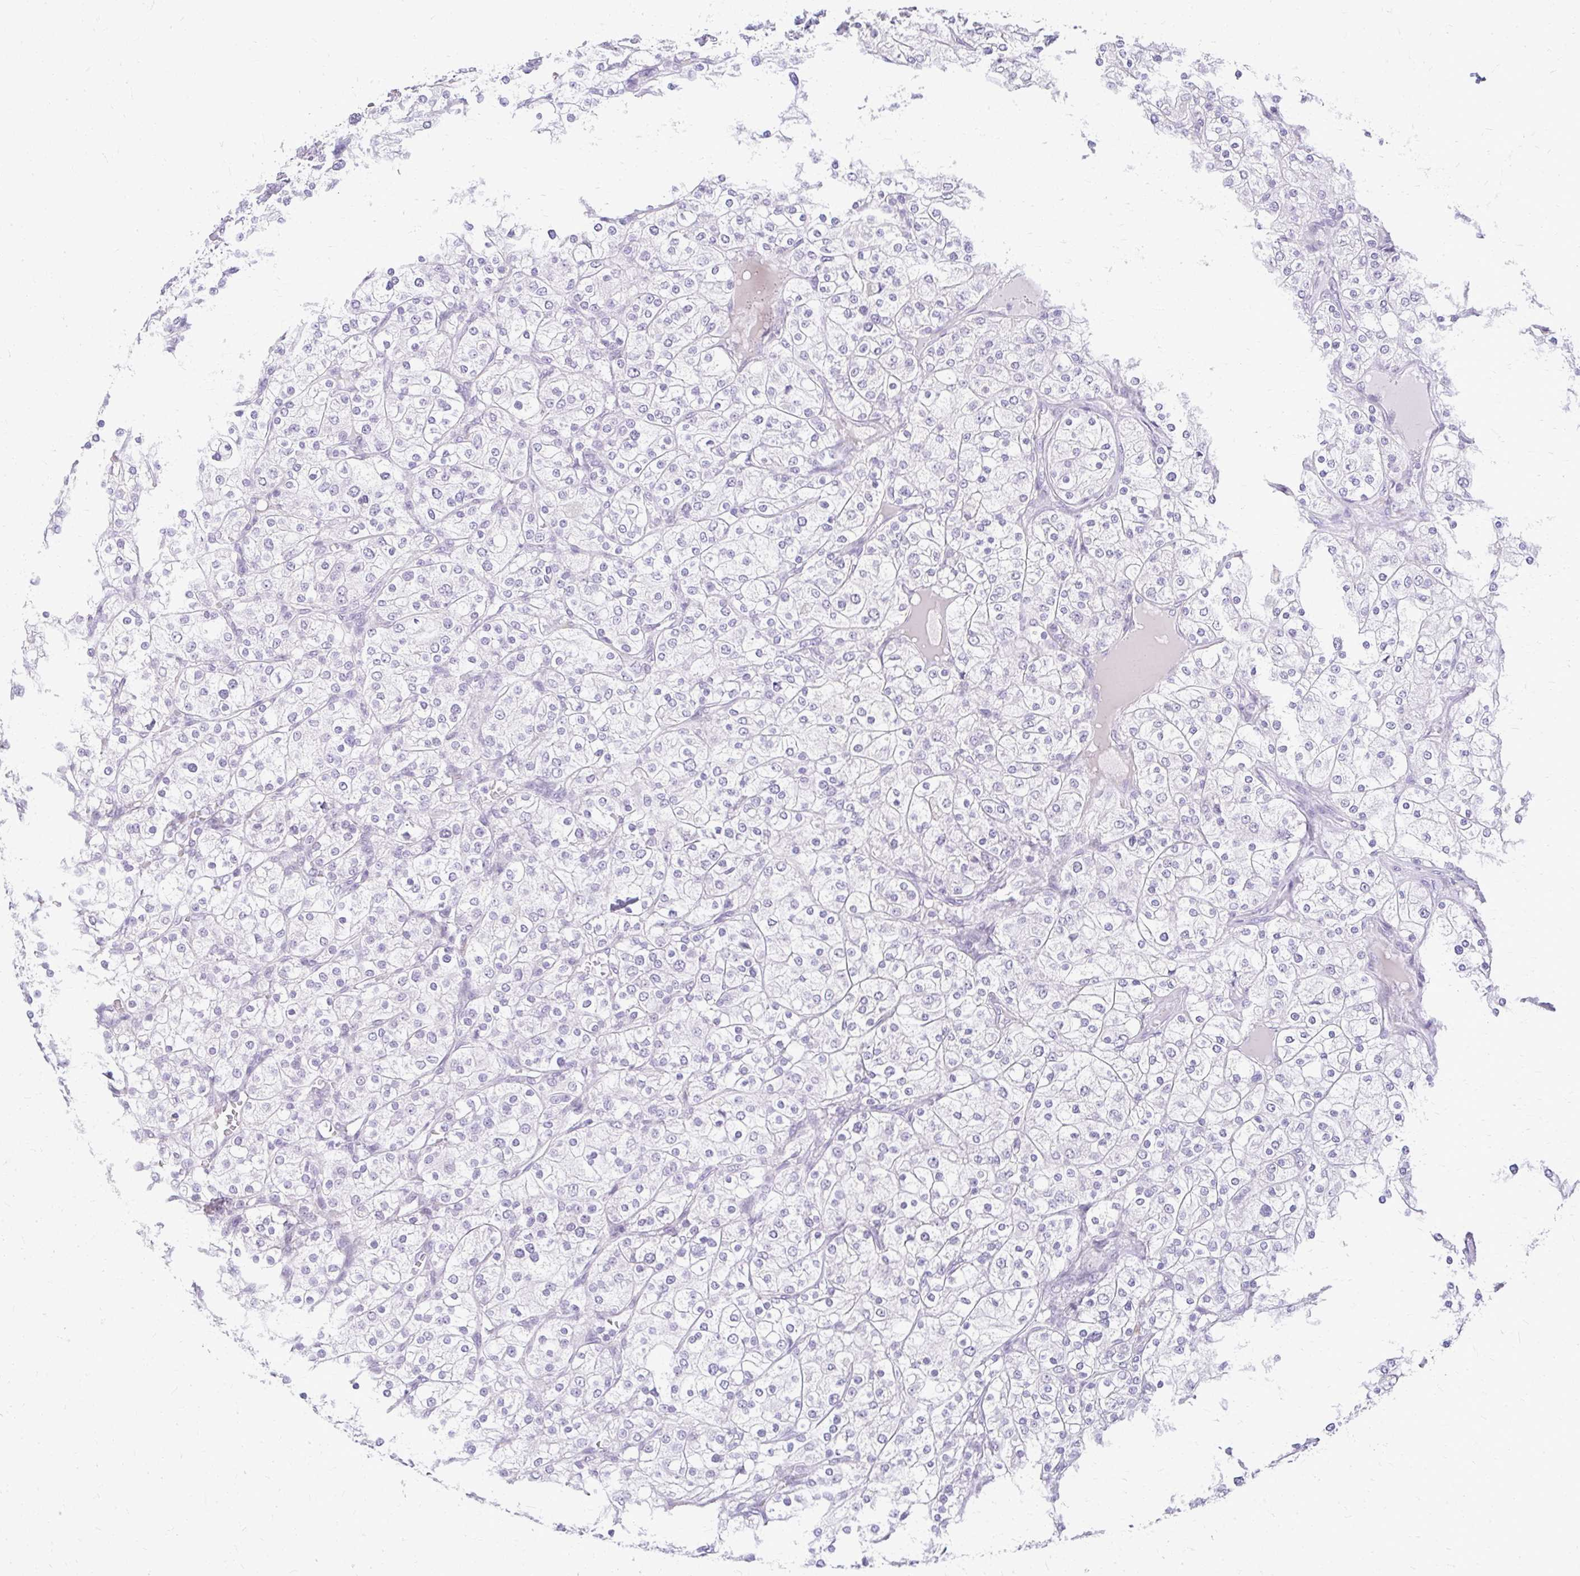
{"staining": {"intensity": "negative", "quantity": "none", "location": "none"}, "tissue": "renal cancer", "cell_type": "Tumor cells", "image_type": "cancer", "snomed": [{"axis": "morphology", "description": "Adenocarcinoma, NOS"}, {"axis": "topography", "description": "Kidney"}], "caption": "Protein analysis of renal cancer shows no significant positivity in tumor cells.", "gene": "TEX33", "patient": {"sex": "male", "age": 80}}